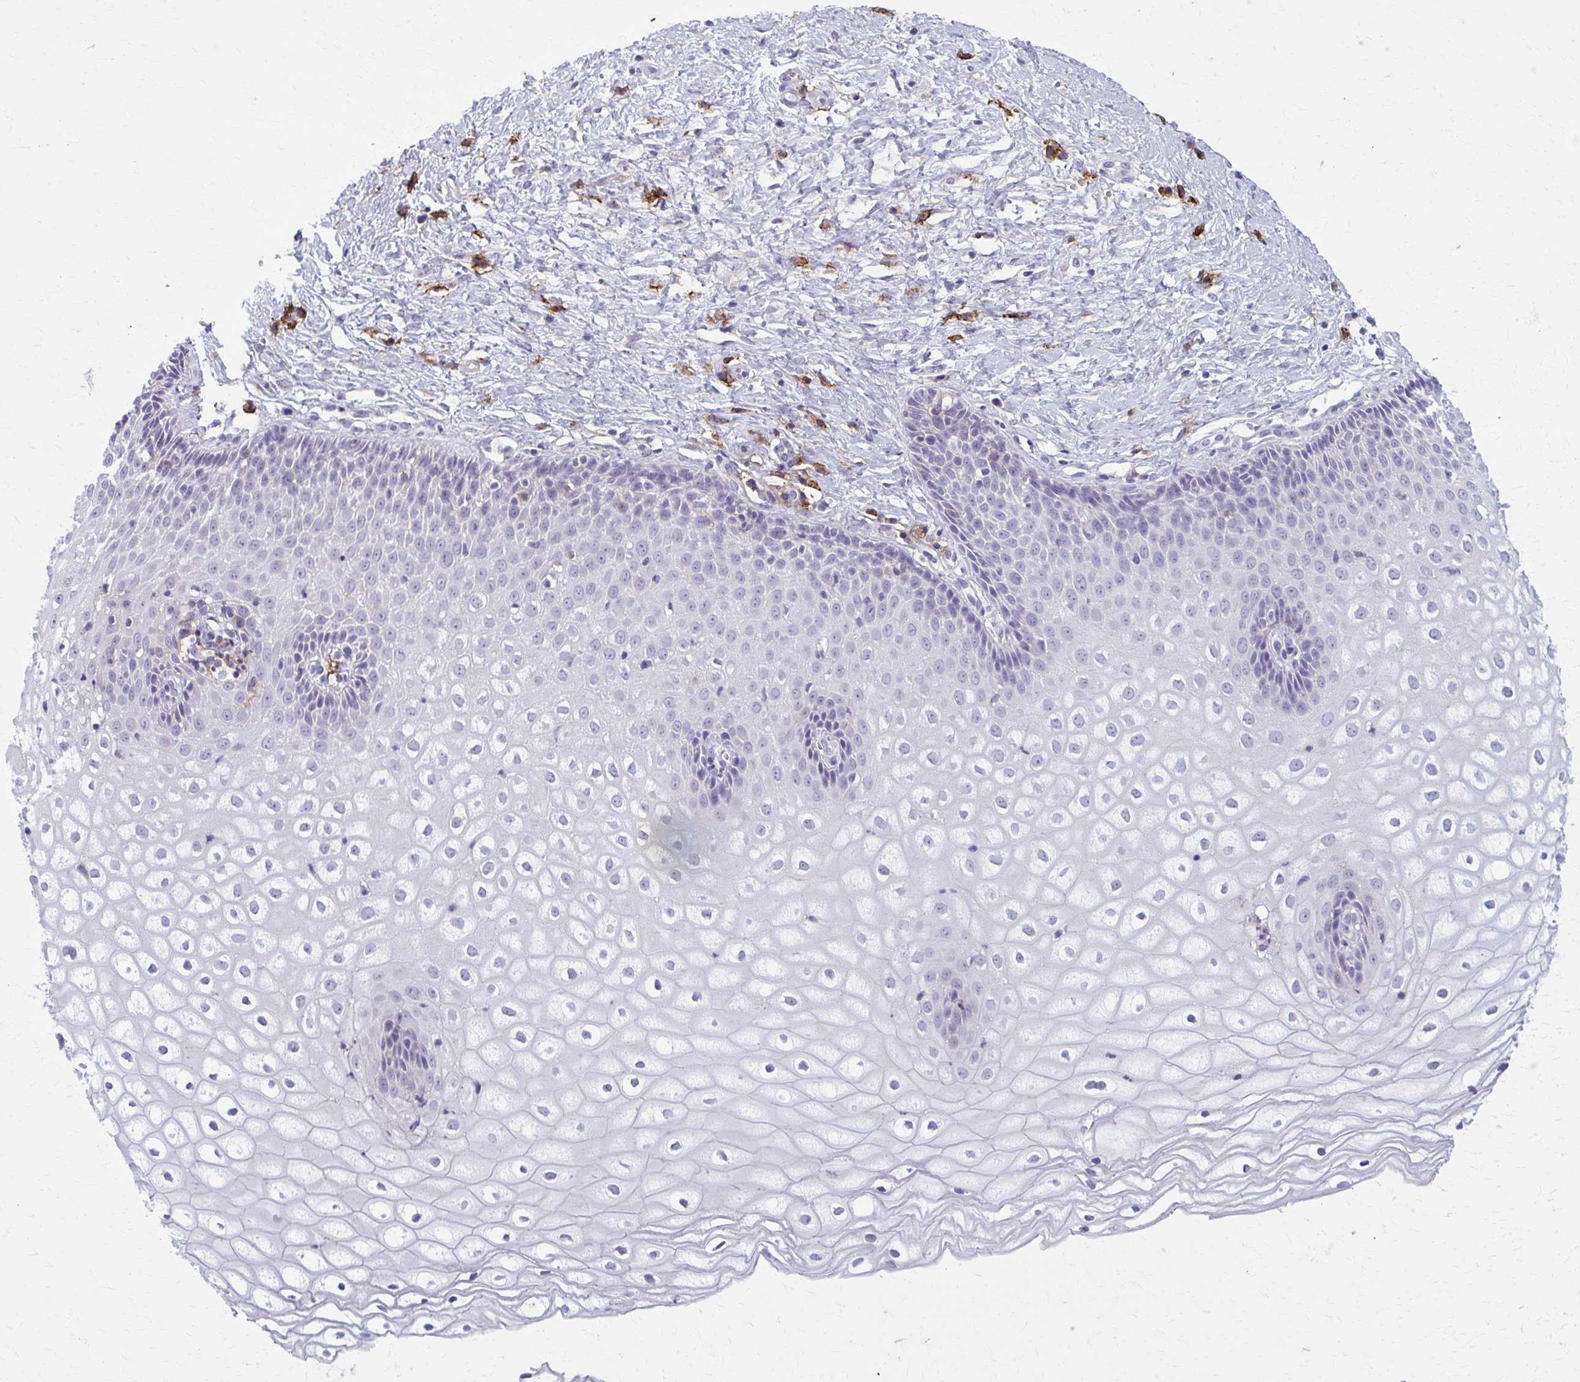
{"staining": {"intensity": "negative", "quantity": "none", "location": "none"}, "tissue": "cervix", "cell_type": "Glandular cells", "image_type": "normal", "snomed": [{"axis": "morphology", "description": "Normal tissue, NOS"}, {"axis": "topography", "description": "Cervix"}], "caption": "A high-resolution histopathology image shows immunohistochemistry staining of normal cervix, which displays no significant positivity in glandular cells. (DAB (3,3'-diaminobenzidine) immunohistochemistry visualized using brightfield microscopy, high magnification).", "gene": "CD38", "patient": {"sex": "female", "age": 36}}